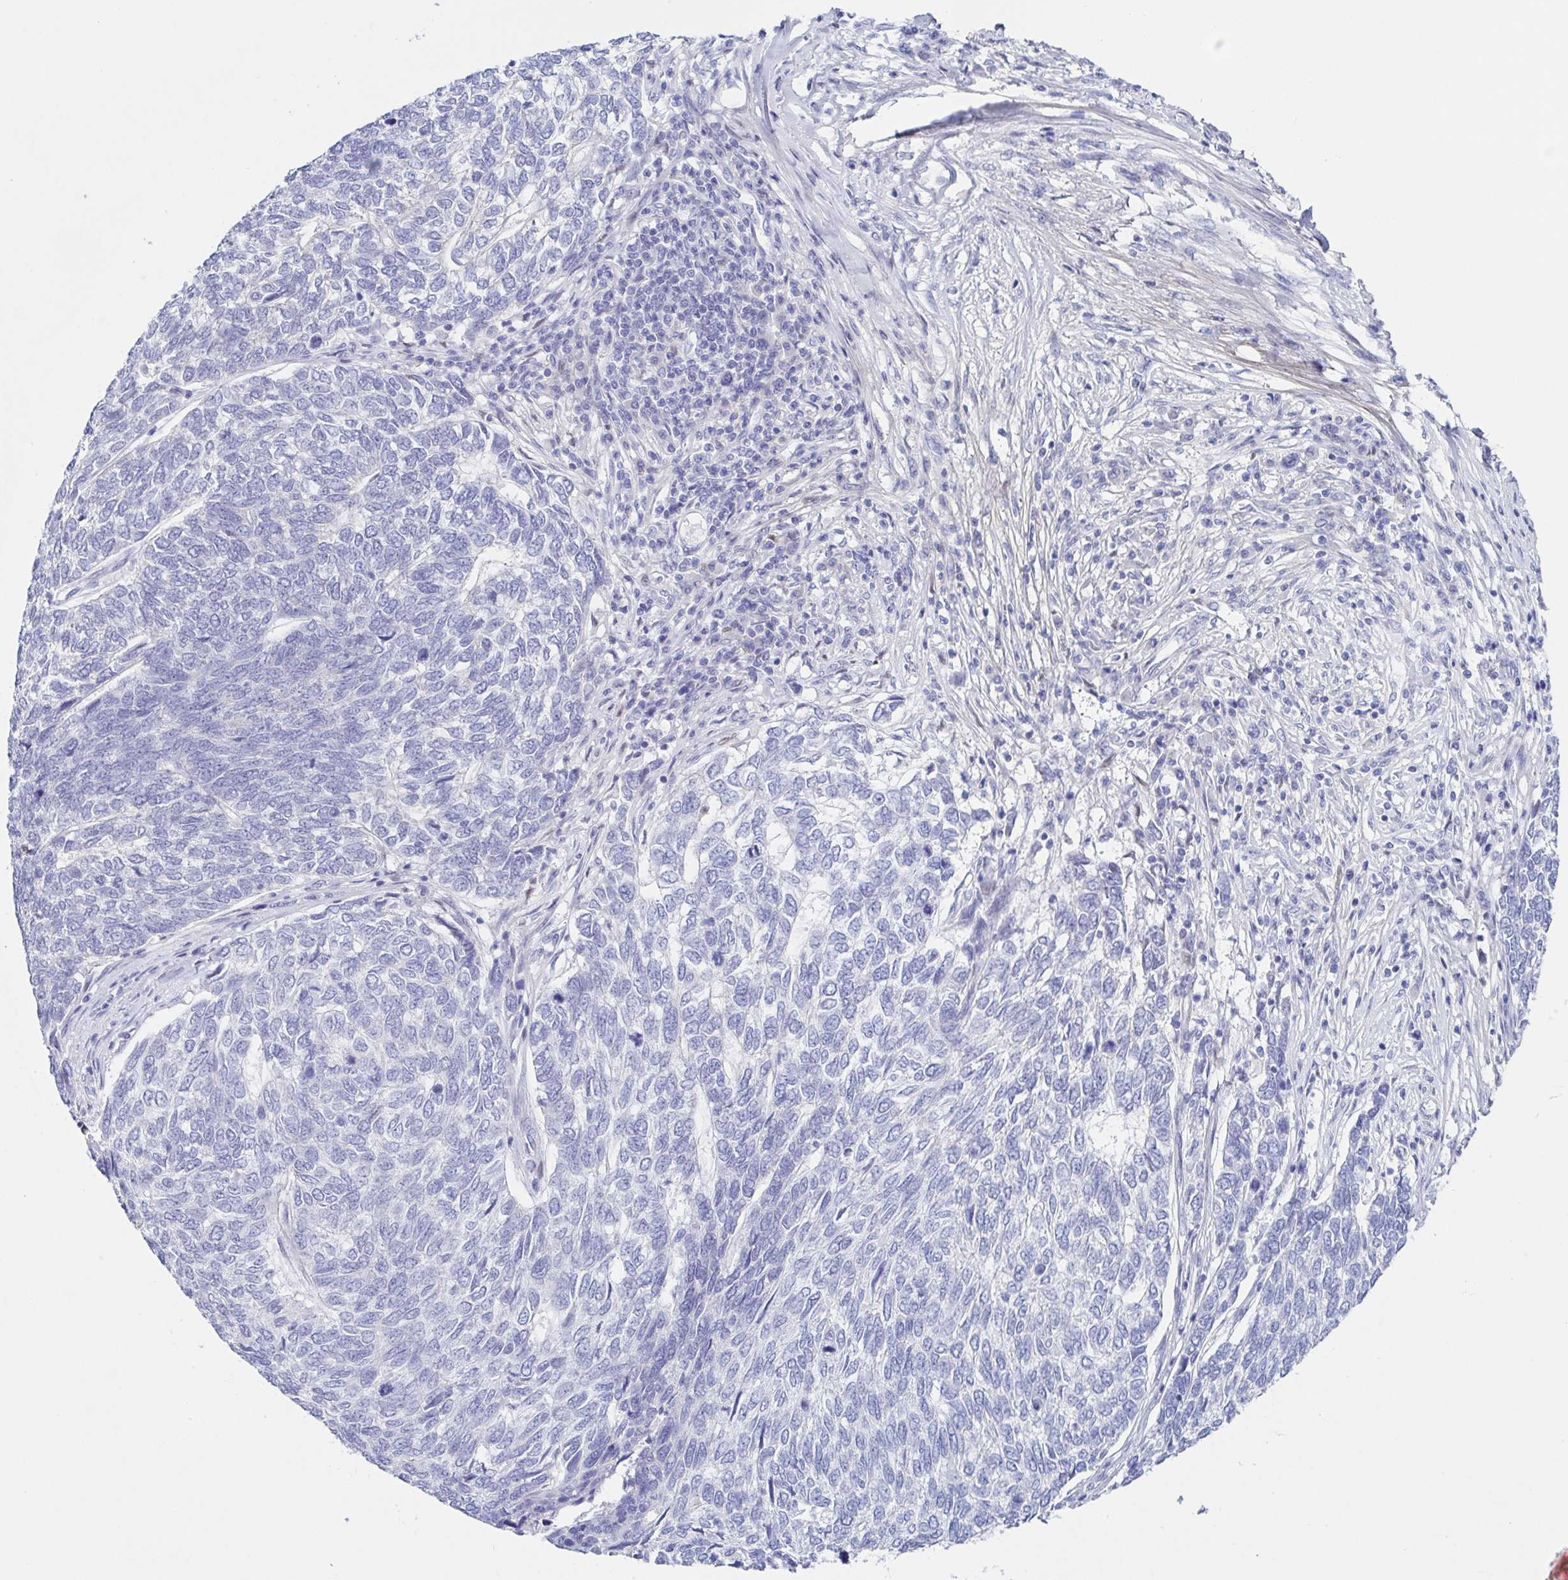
{"staining": {"intensity": "negative", "quantity": "none", "location": "none"}, "tissue": "skin cancer", "cell_type": "Tumor cells", "image_type": "cancer", "snomed": [{"axis": "morphology", "description": "Basal cell carcinoma"}, {"axis": "topography", "description": "Skin"}], "caption": "Image shows no significant protein expression in tumor cells of skin cancer (basal cell carcinoma). (Stains: DAB immunohistochemistry (IHC) with hematoxylin counter stain, Microscopy: brightfield microscopy at high magnification).", "gene": "HTR2A", "patient": {"sex": "female", "age": 65}}